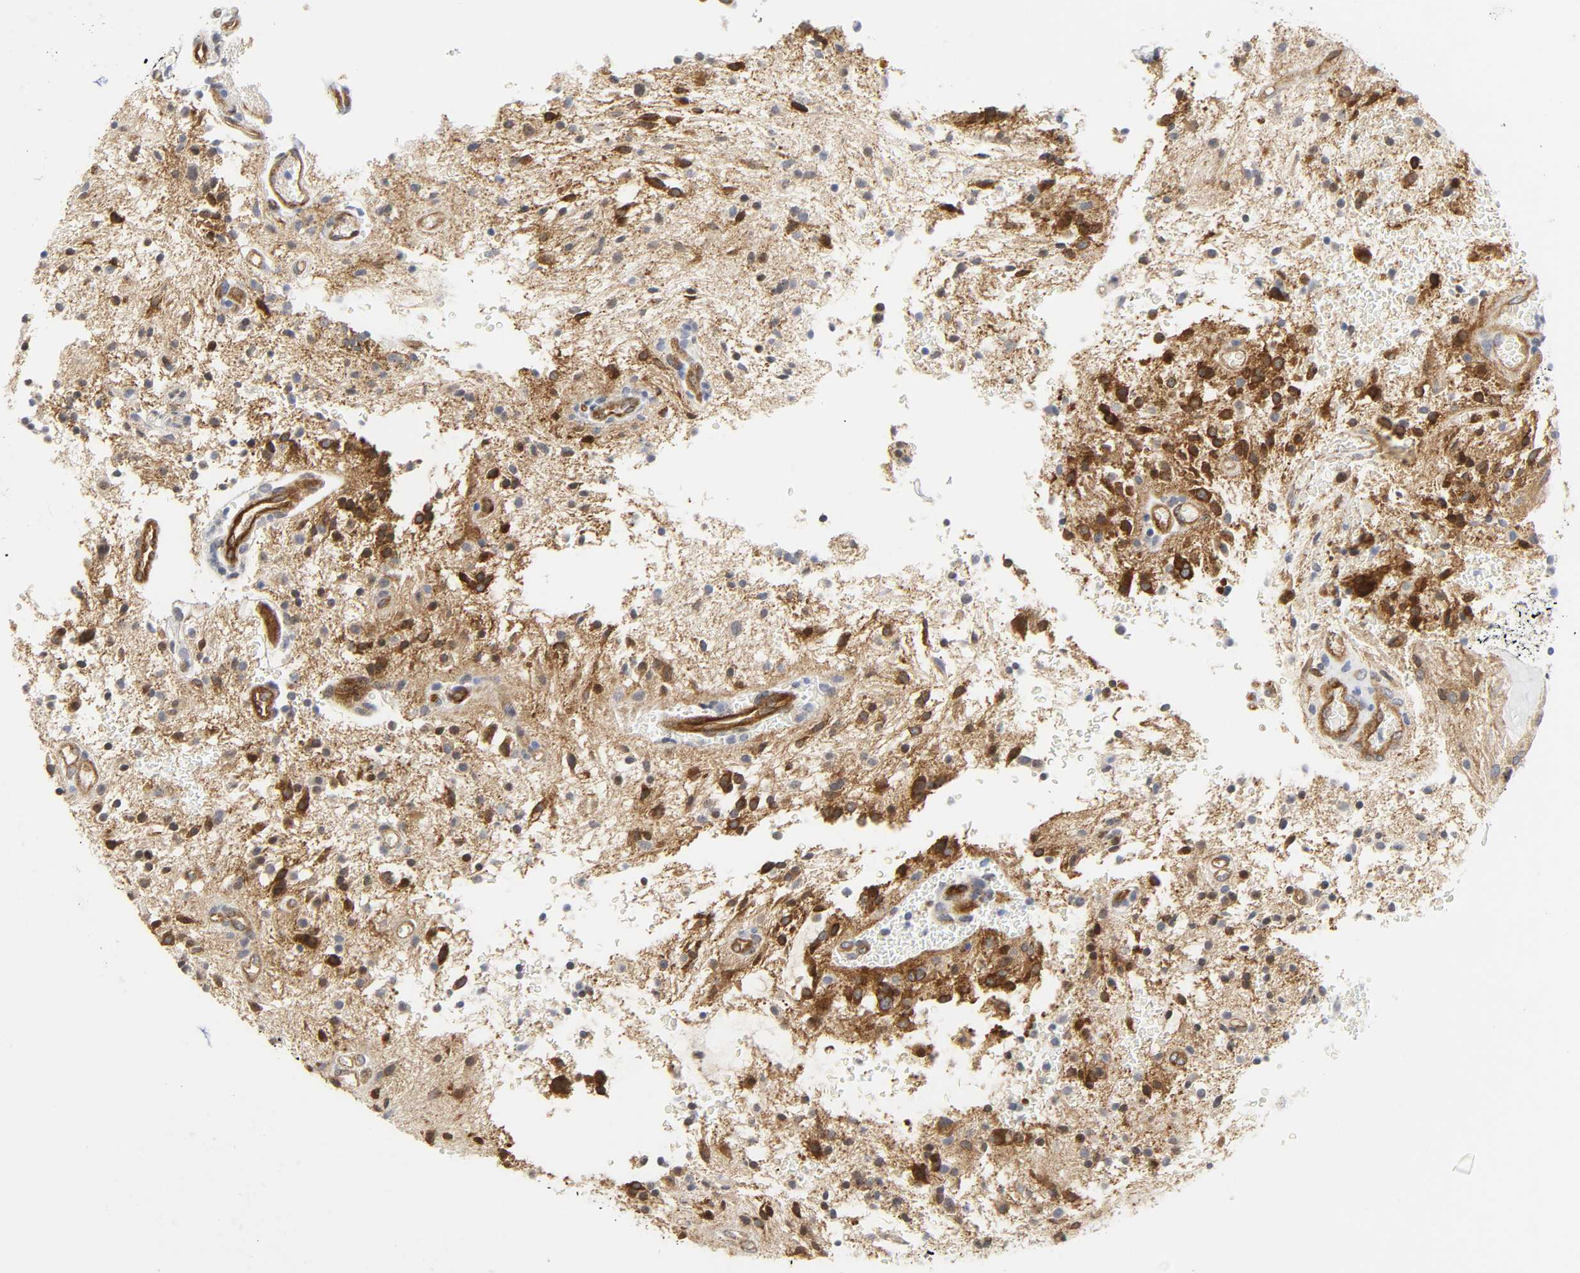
{"staining": {"intensity": "strong", "quantity": ">75%", "location": "cytoplasmic/membranous"}, "tissue": "glioma", "cell_type": "Tumor cells", "image_type": "cancer", "snomed": [{"axis": "morphology", "description": "Glioma, malignant, NOS"}, {"axis": "topography", "description": "Cerebellum"}], "caption": "This histopathology image displays IHC staining of malignant glioma, with high strong cytoplasmic/membranous positivity in about >75% of tumor cells.", "gene": "DOCK1", "patient": {"sex": "female", "age": 10}}